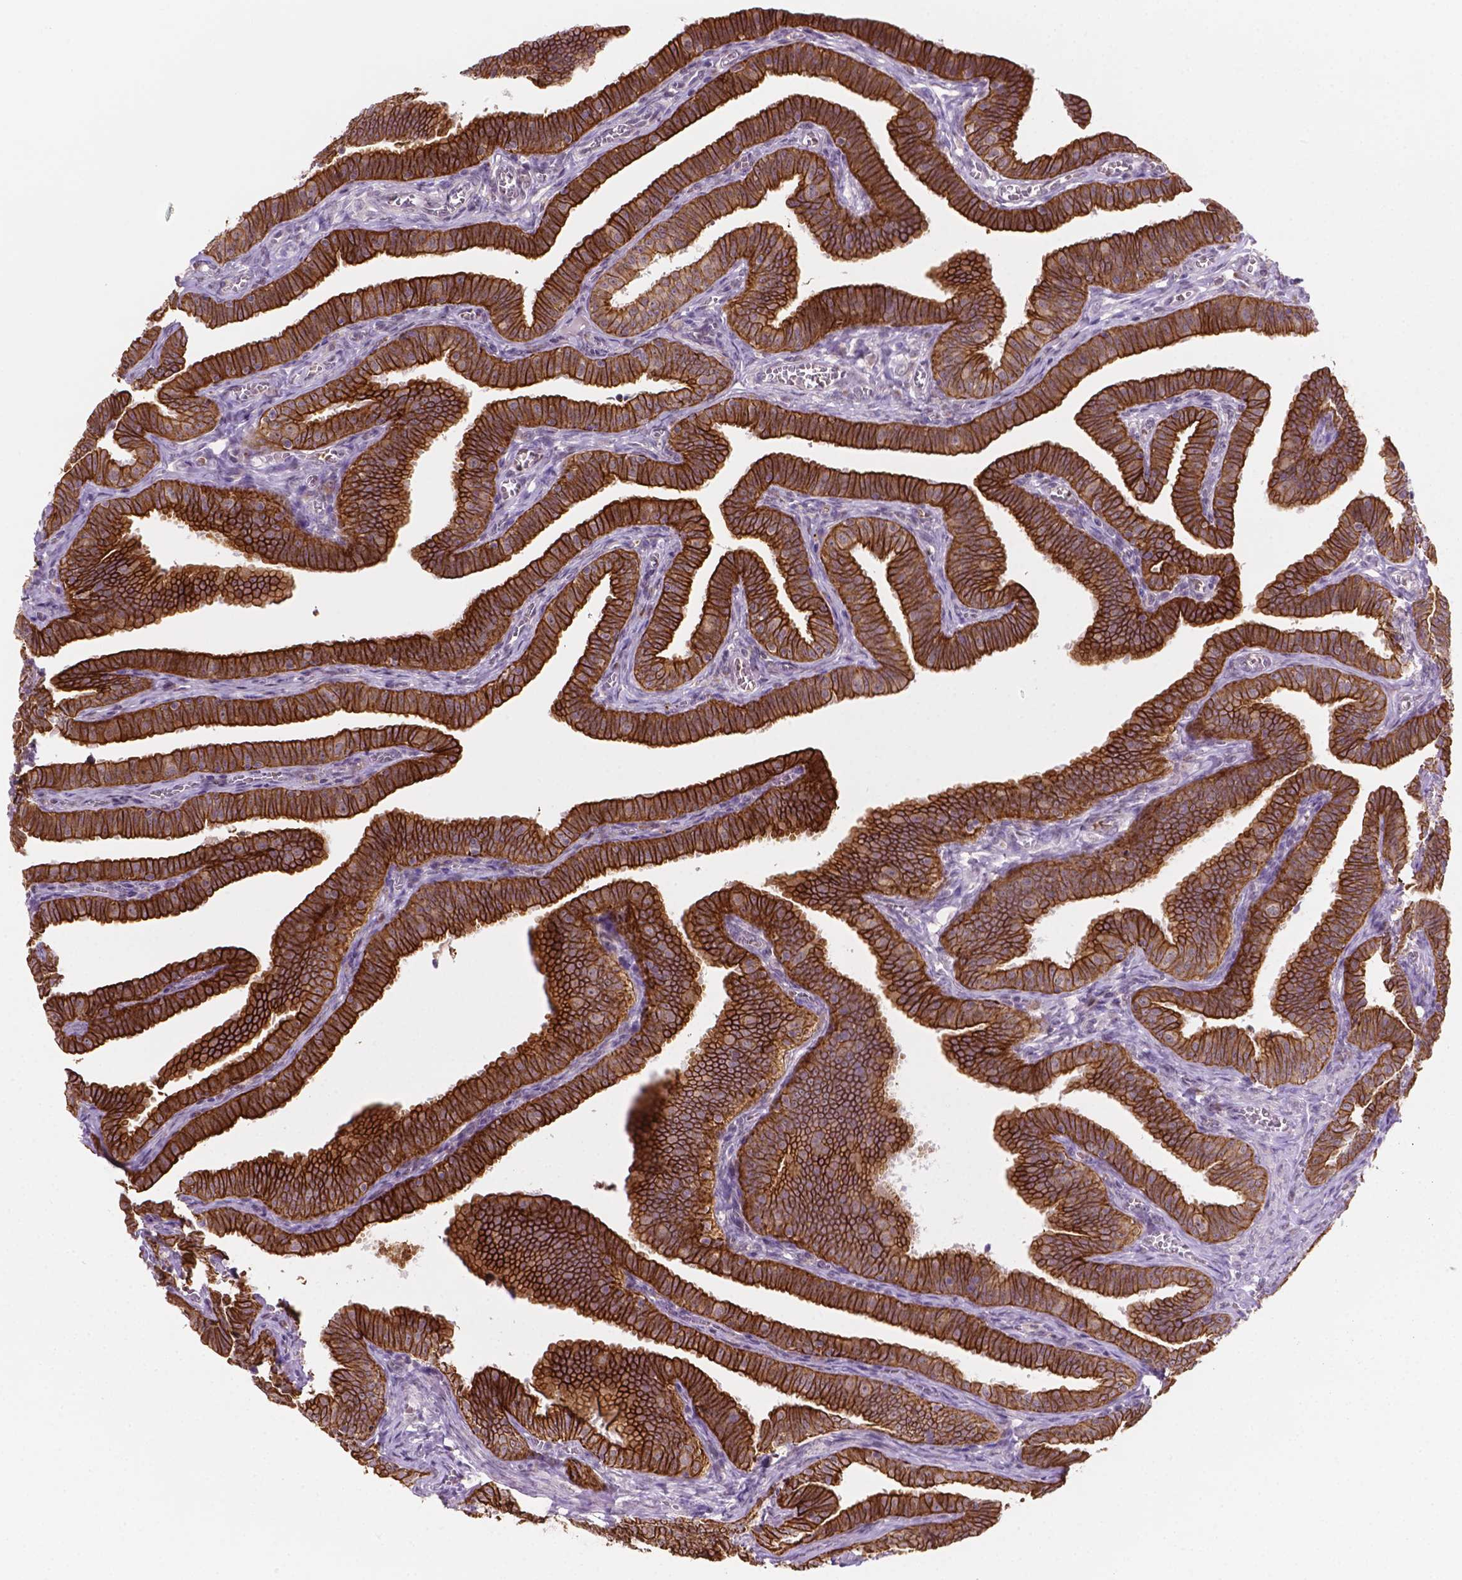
{"staining": {"intensity": "strong", "quantity": ">75%", "location": "cytoplasmic/membranous"}, "tissue": "fallopian tube", "cell_type": "Glandular cells", "image_type": "normal", "snomed": [{"axis": "morphology", "description": "Normal tissue, NOS"}, {"axis": "topography", "description": "Fallopian tube"}], "caption": "Strong cytoplasmic/membranous protein staining is appreciated in approximately >75% of glandular cells in fallopian tube. (brown staining indicates protein expression, while blue staining denotes nuclei).", "gene": "SHLD3", "patient": {"sex": "female", "age": 25}}